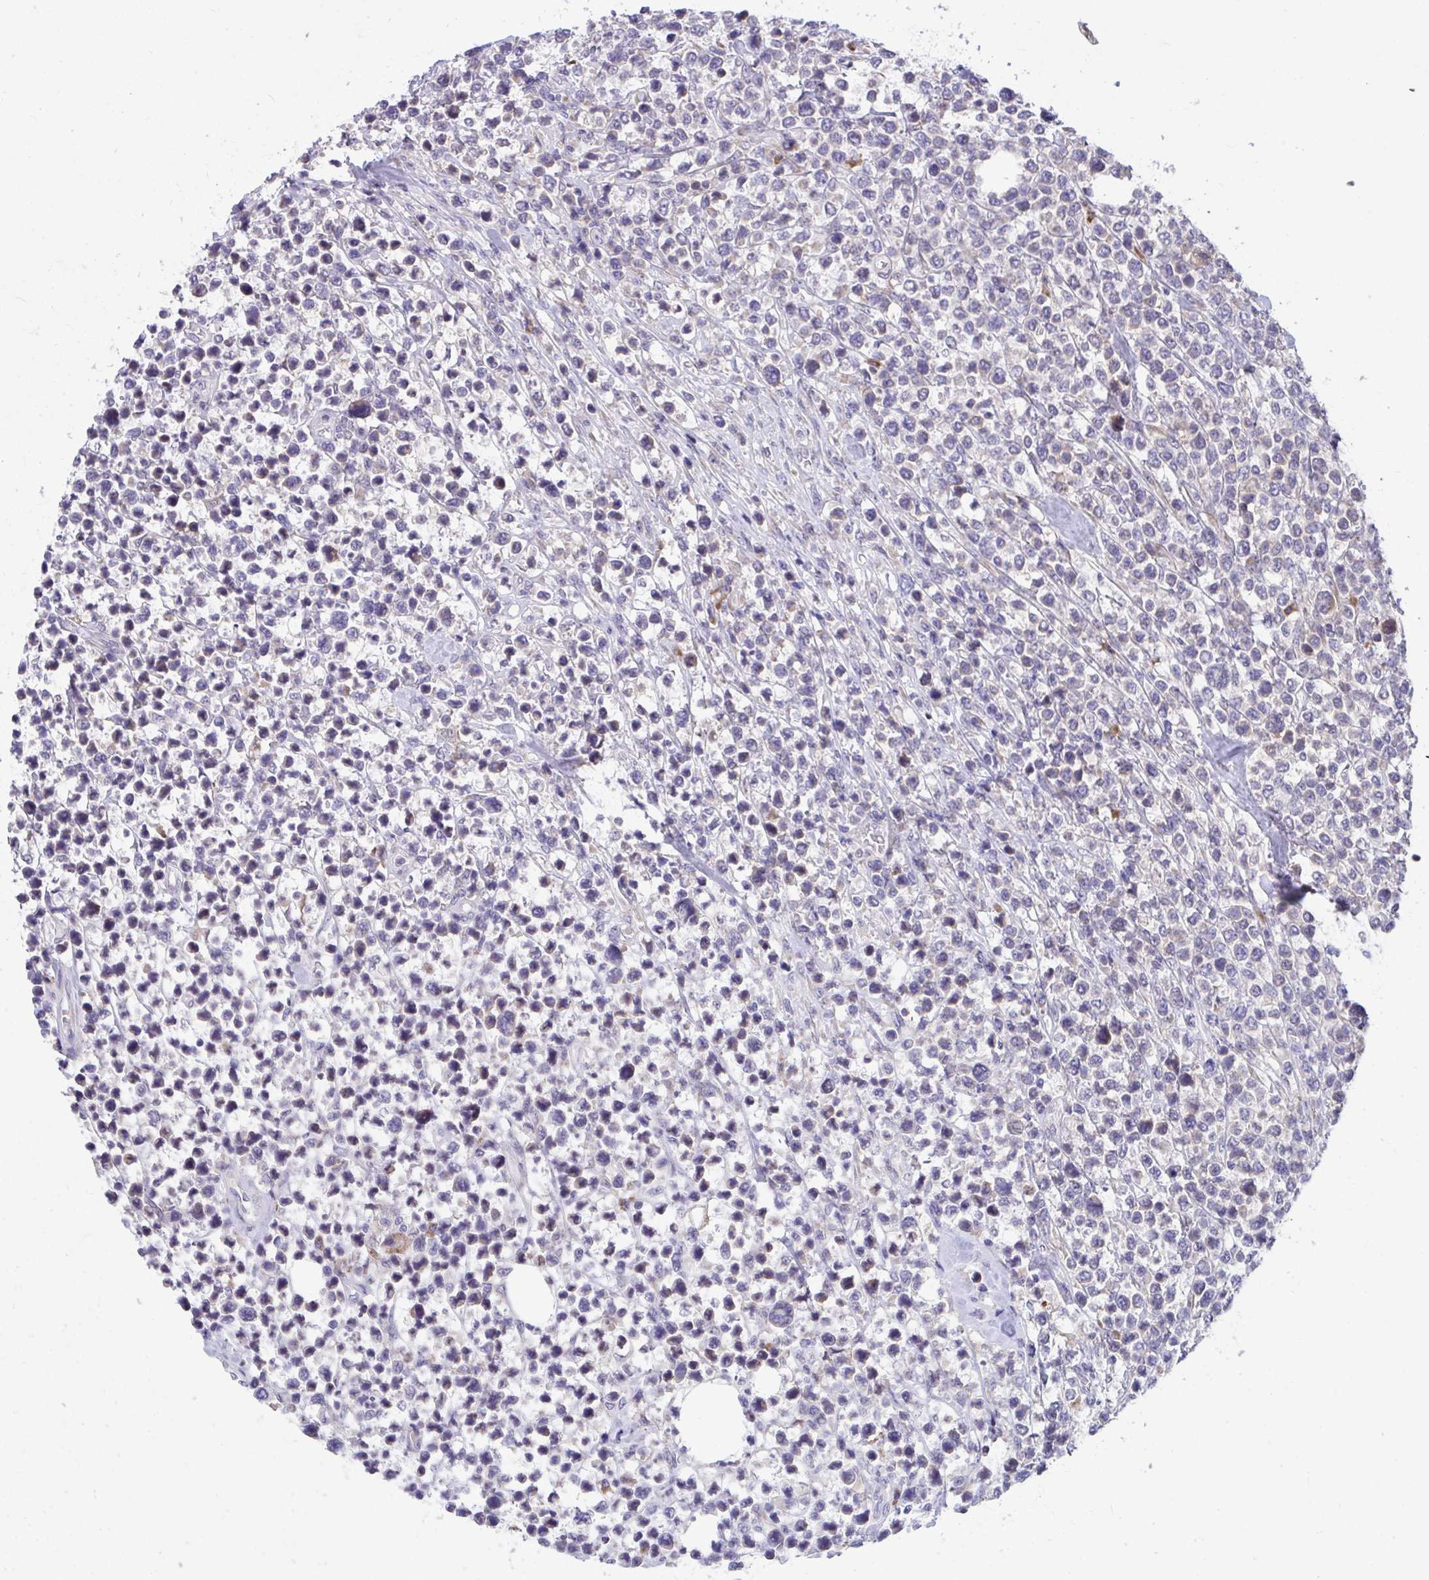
{"staining": {"intensity": "negative", "quantity": "none", "location": "none"}, "tissue": "lymphoma", "cell_type": "Tumor cells", "image_type": "cancer", "snomed": [{"axis": "morphology", "description": "Malignant lymphoma, non-Hodgkin's type, High grade"}, {"axis": "topography", "description": "Soft tissue"}], "caption": "Malignant lymphoma, non-Hodgkin's type (high-grade) stained for a protein using immunohistochemistry shows no expression tumor cells.", "gene": "SUSD4", "patient": {"sex": "female", "age": 56}}